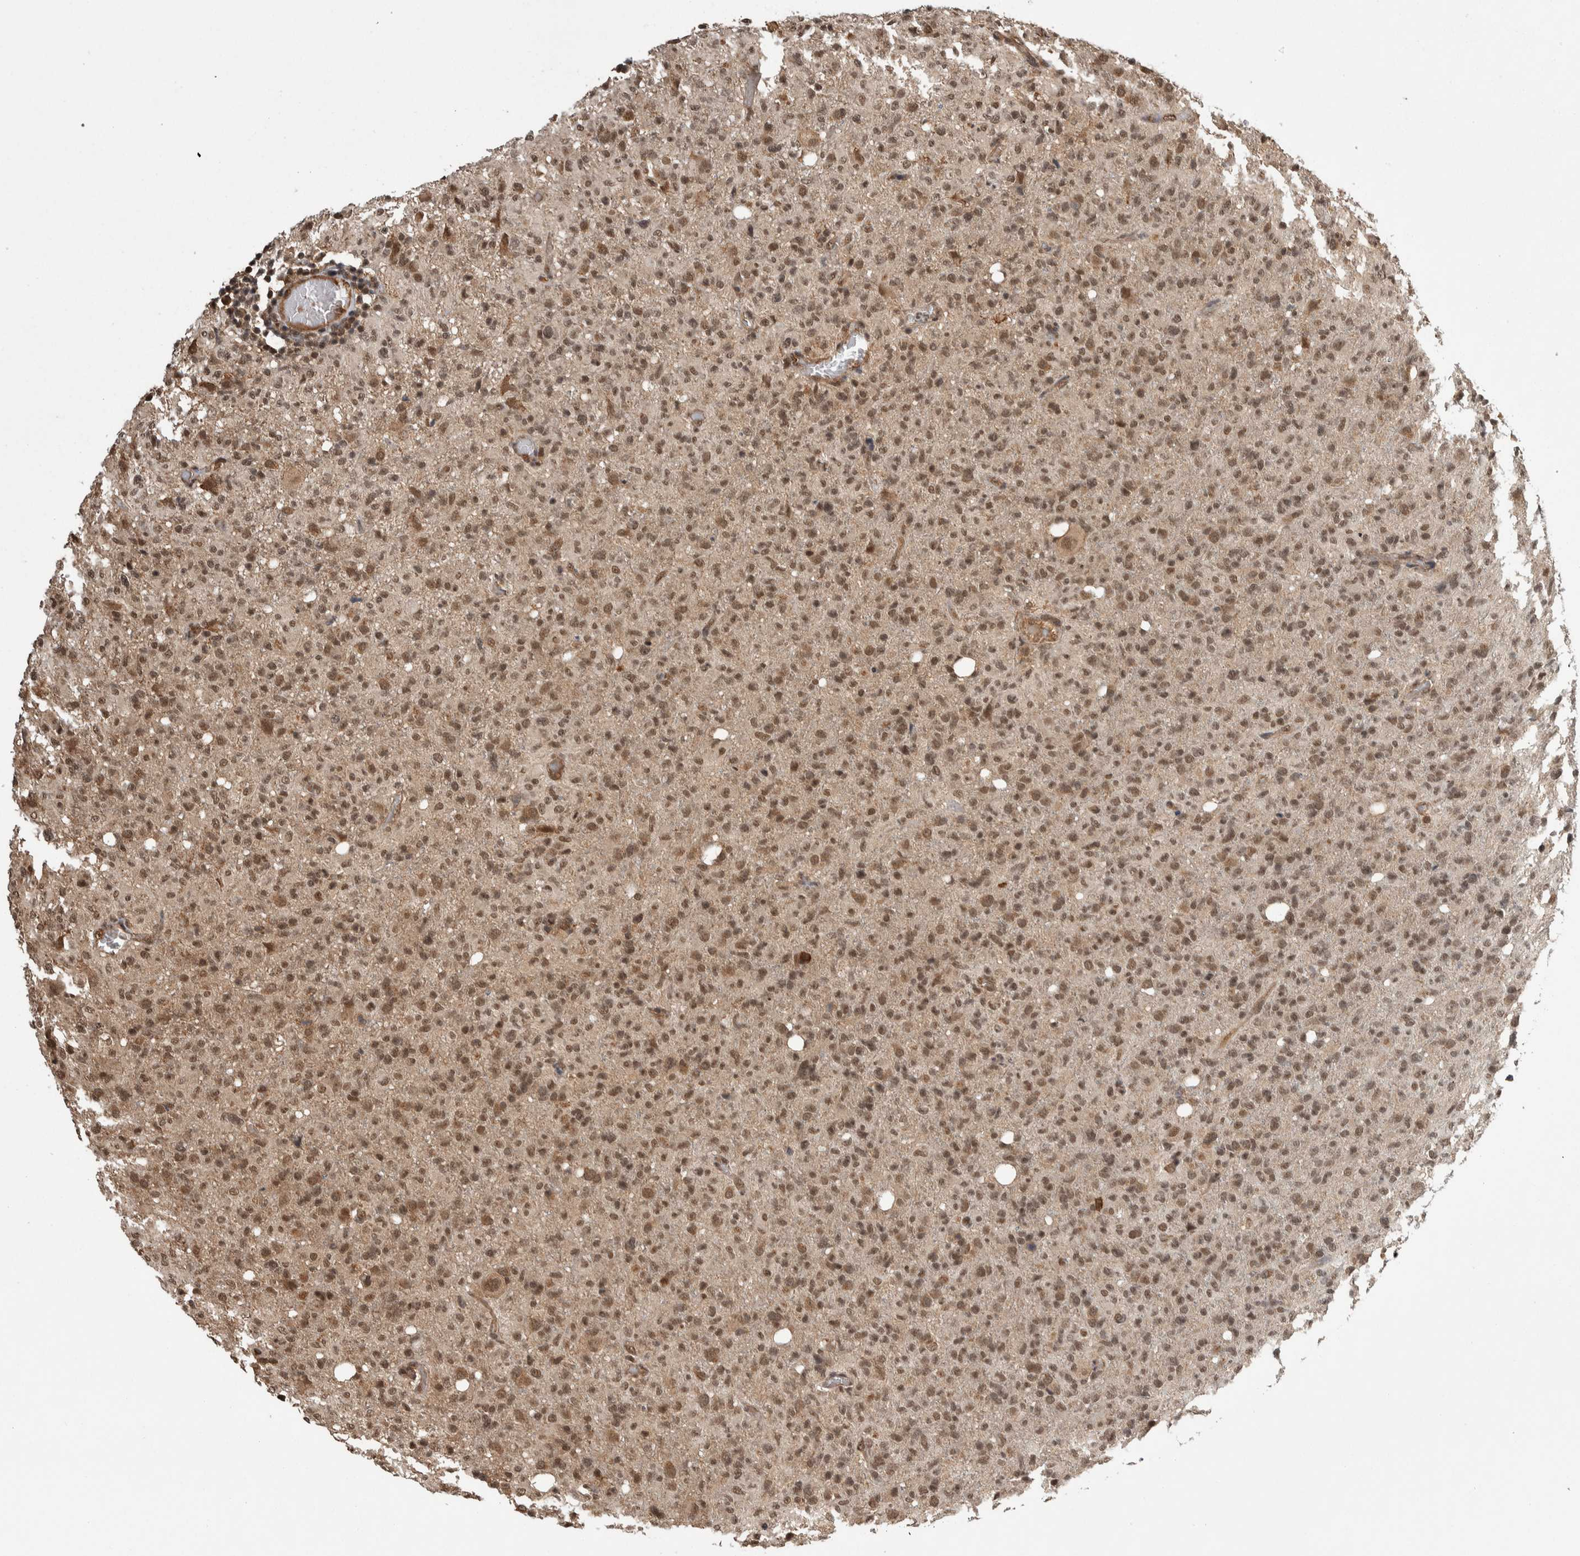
{"staining": {"intensity": "moderate", "quantity": ">75%", "location": "nuclear"}, "tissue": "glioma", "cell_type": "Tumor cells", "image_type": "cancer", "snomed": [{"axis": "morphology", "description": "Glioma, malignant, High grade"}, {"axis": "topography", "description": "Brain"}], "caption": "Immunohistochemistry (IHC) micrograph of neoplastic tissue: human glioma stained using IHC displays medium levels of moderate protein expression localized specifically in the nuclear of tumor cells, appearing as a nuclear brown color.", "gene": "ZNF592", "patient": {"sex": "female", "age": 57}}